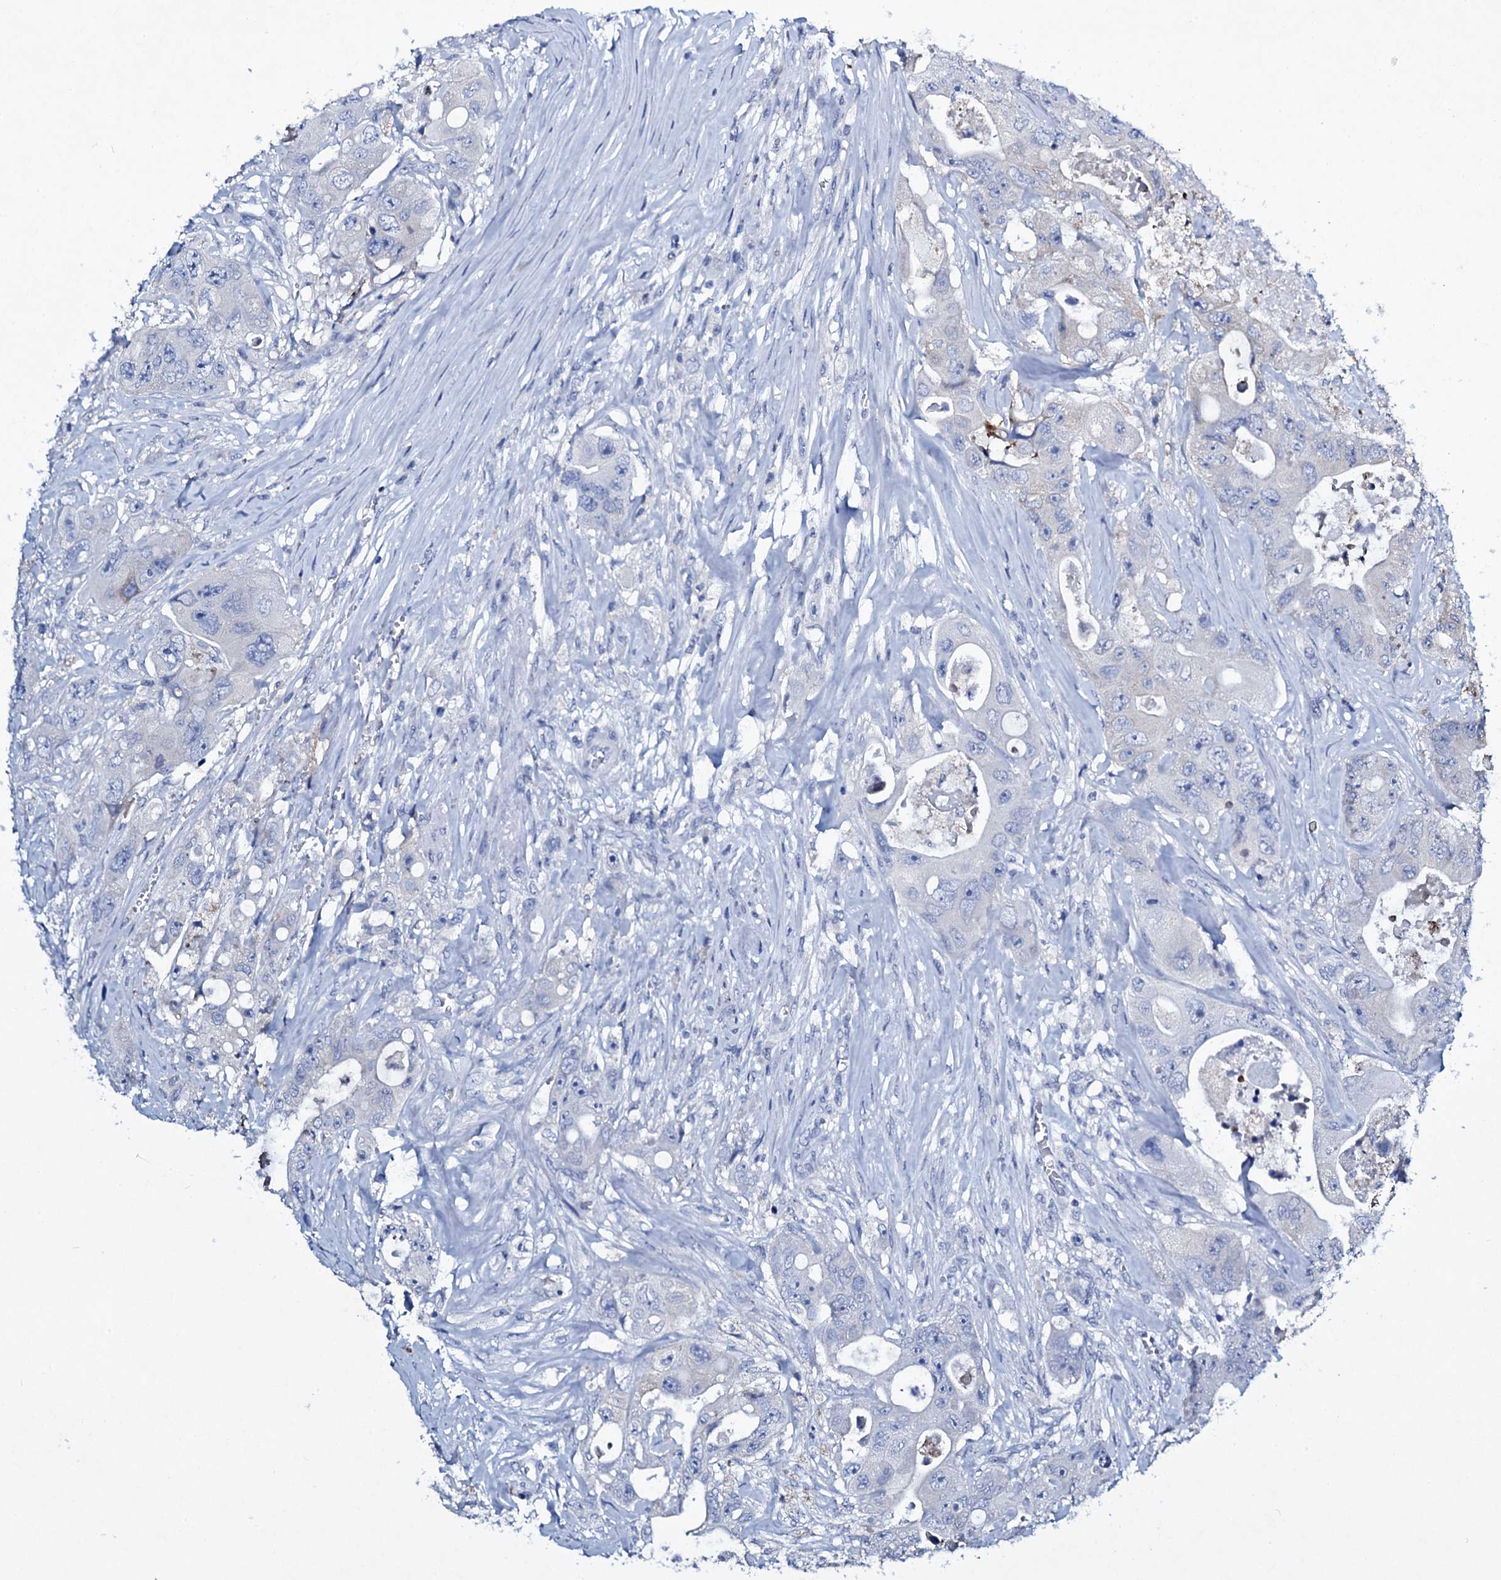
{"staining": {"intensity": "negative", "quantity": "none", "location": "none"}, "tissue": "colorectal cancer", "cell_type": "Tumor cells", "image_type": "cancer", "snomed": [{"axis": "morphology", "description": "Adenocarcinoma, NOS"}, {"axis": "topography", "description": "Colon"}], "caption": "High magnification brightfield microscopy of colorectal cancer stained with DAB (brown) and counterstained with hematoxylin (blue): tumor cells show no significant positivity.", "gene": "TPGS2", "patient": {"sex": "female", "age": 46}}